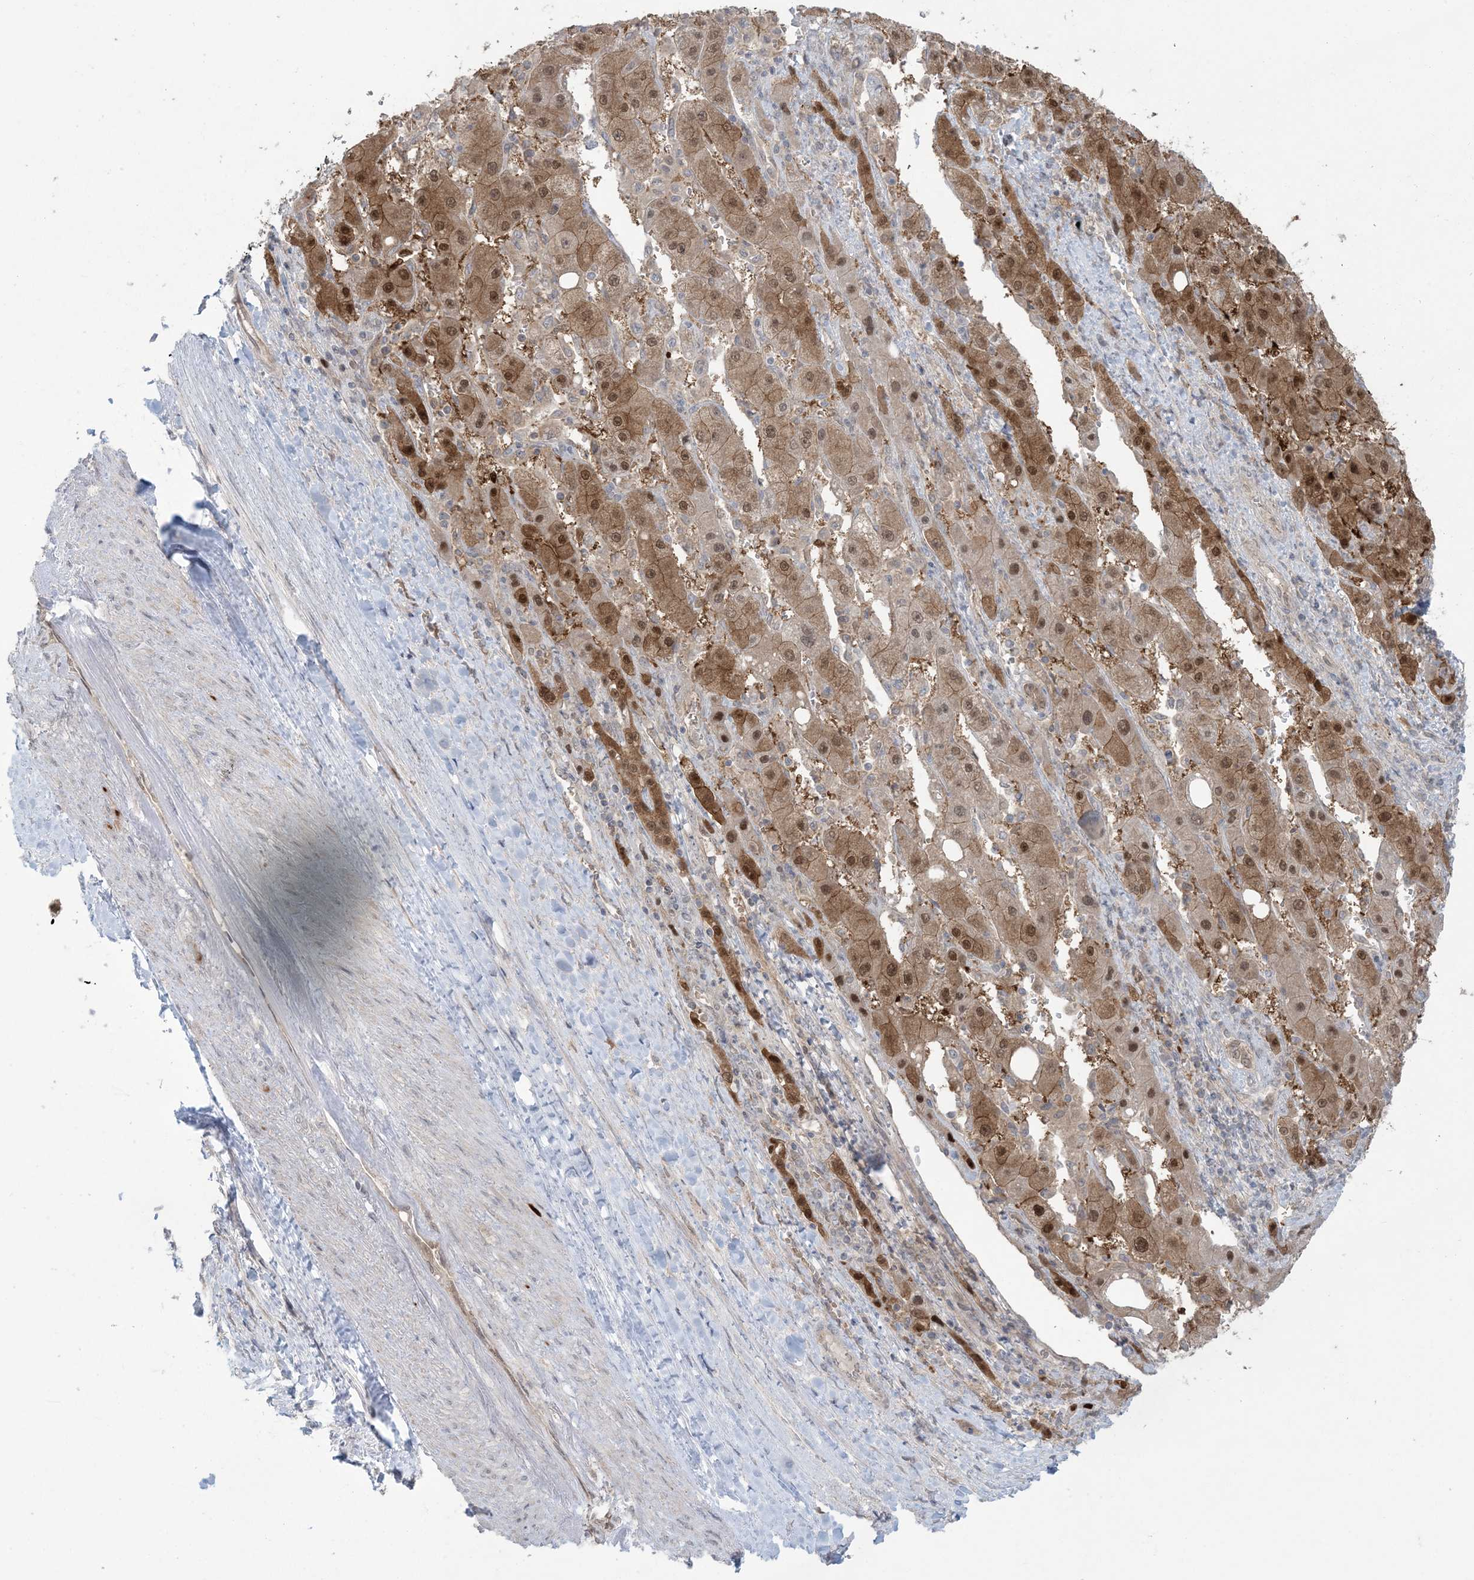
{"staining": {"intensity": "moderate", "quantity": ">75%", "location": "cytoplasmic/membranous,nuclear"}, "tissue": "liver cancer", "cell_type": "Tumor cells", "image_type": "cancer", "snomed": [{"axis": "morphology", "description": "Carcinoma, Hepatocellular, NOS"}, {"axis": "topography", "description": "Liver"}], "caption": "Liver cancer (hepatocellular carcinoma) stained with a protein marker shows moderate staining in tumor cells.", "gene": "NRBP2", "patient": {"sex": "female", "age": 73}}